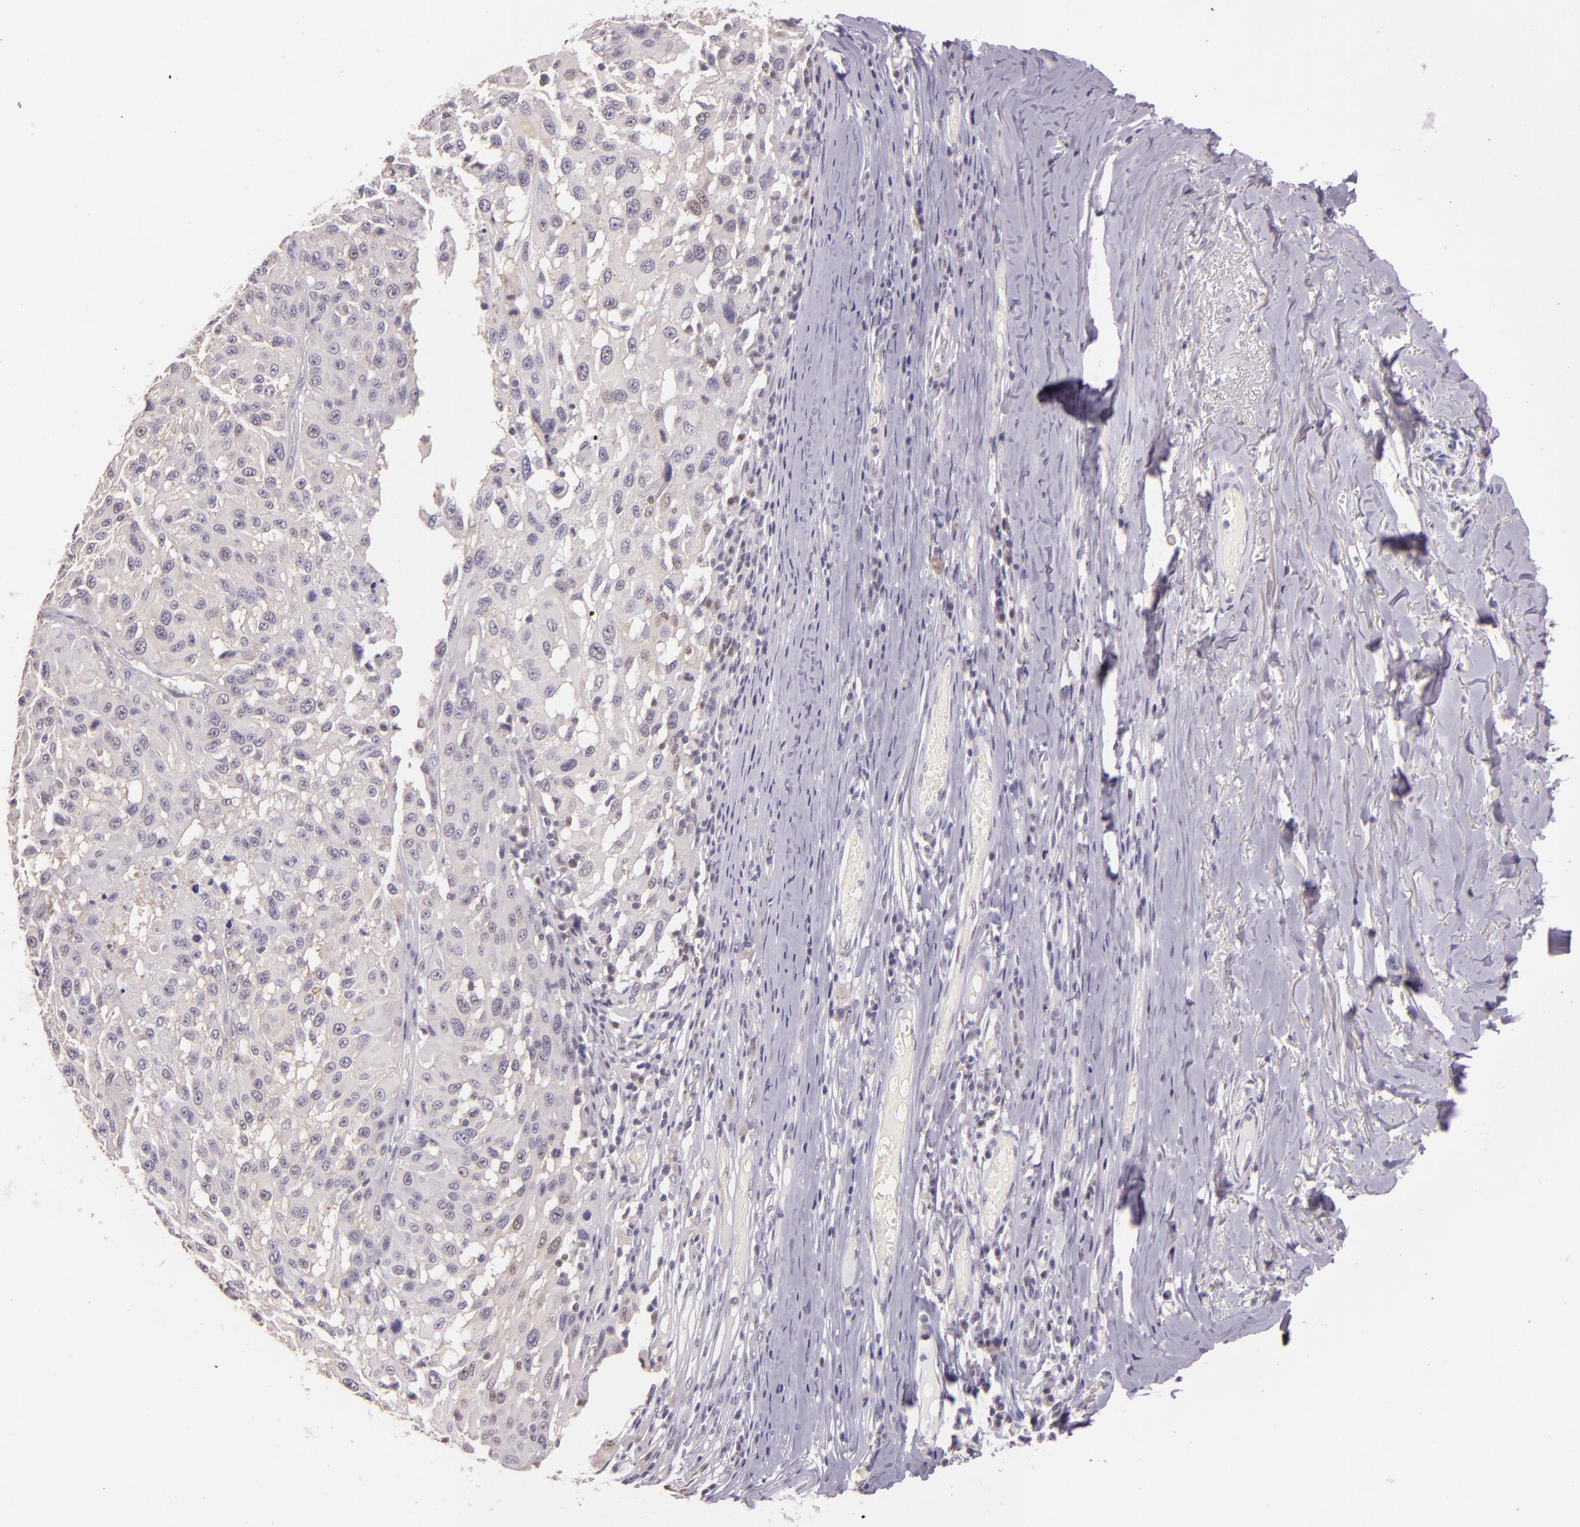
{"staining": {"intensity": "negative", "quantity": "none", "location": "none"}, "tissue": "melanoma", "cell_type": "Tumor cells", "image_type": "cancer", "snomed": [{"axis": "morphology", "description": "Malignant melanoma, NOS"}, {"axis": "topography", "description": "Skin"}], "caption": "DAB (3,3'-diaminobenzidine) immunohistochemical staining of human malignant melanoma shows no significant staining in tumor cells. Nuclei are stained in blue.", "gene": "HSPA8", "patient": {"sex": "female", "age": 77}}